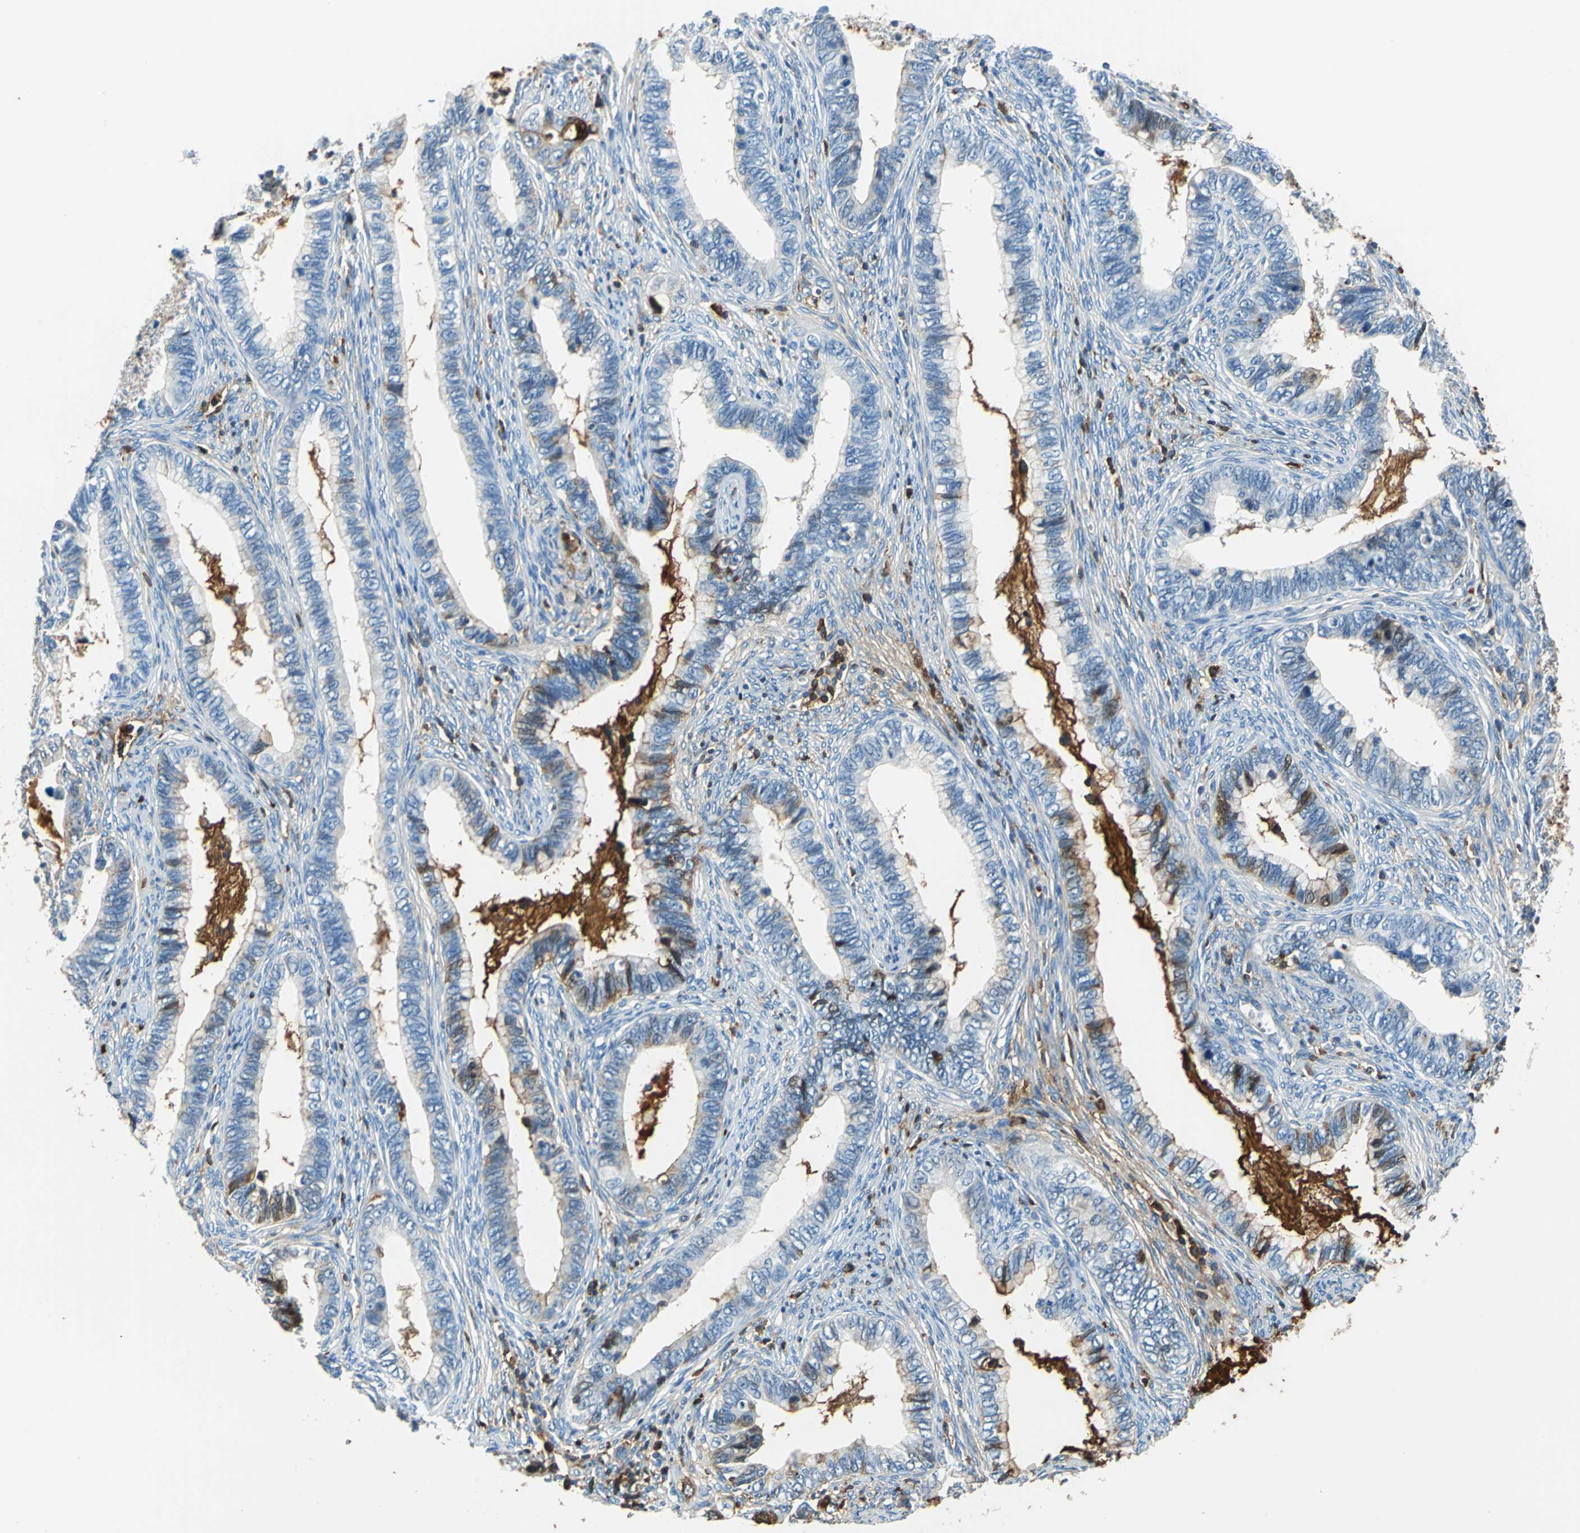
{"staining": {"intensity": "moderate", "quantity": "<25%", "location": "cytoplasmic/membranous"}, "tissue": "cervical cancer", "cell_type": "Tumor cells", "image_type": "cancer", "snomed": [{"axis": "morphology", "description": "Adenocarcinoma, NOS"}, {"axis": "topography", "description": "Cervix"}], "caption": "Protein expression analysis of human cervical cancer (adenocarcinoma) reveals moderate cytoplasmic/membranous staining in approximately <25% of tumor cells.", "gene": "ALB", "patient": {"sex": "female", "age": 44}}